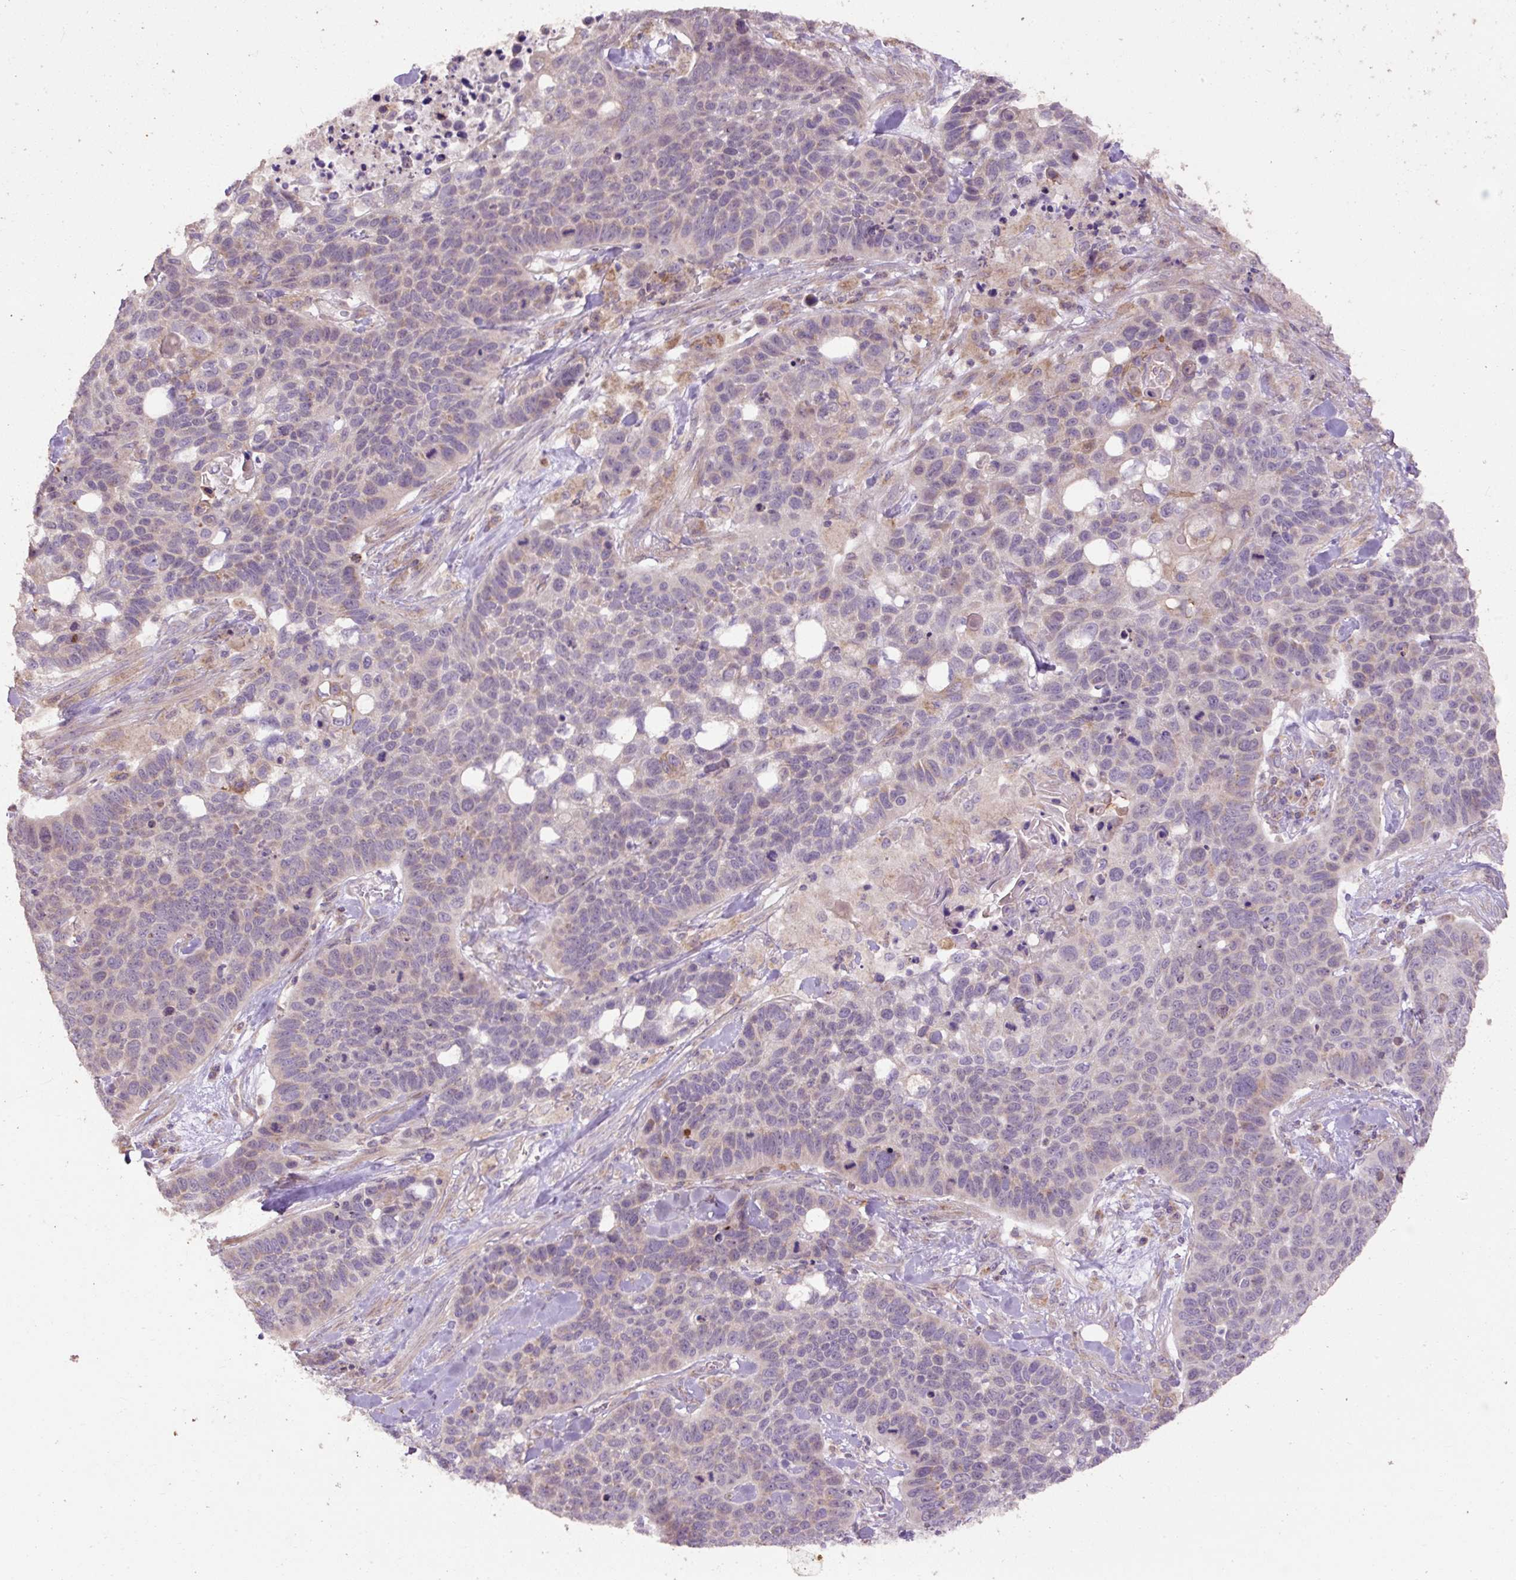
{"staining": {"intensity": "weak", "quantity": "<25%", "location": "cytoplasmic/membranous"}, "tissue": "lung cancer", "cell_type": "Tumor cells", "image_type": "cancer", "snomed": [{"axis": "morphology", "description": "Squamous cell carcinoma, NOS"}, {"axis": "topography", "description": "Lung"}], "caption": "This image is of squamous cell carcinoma (lung) stained with IHC to label a protein in brown with the nuclei are counter-stained blue. There is no staining in tumor cells.", "gene": "ABR", "patient": {"sex": "male", "age": 62}}